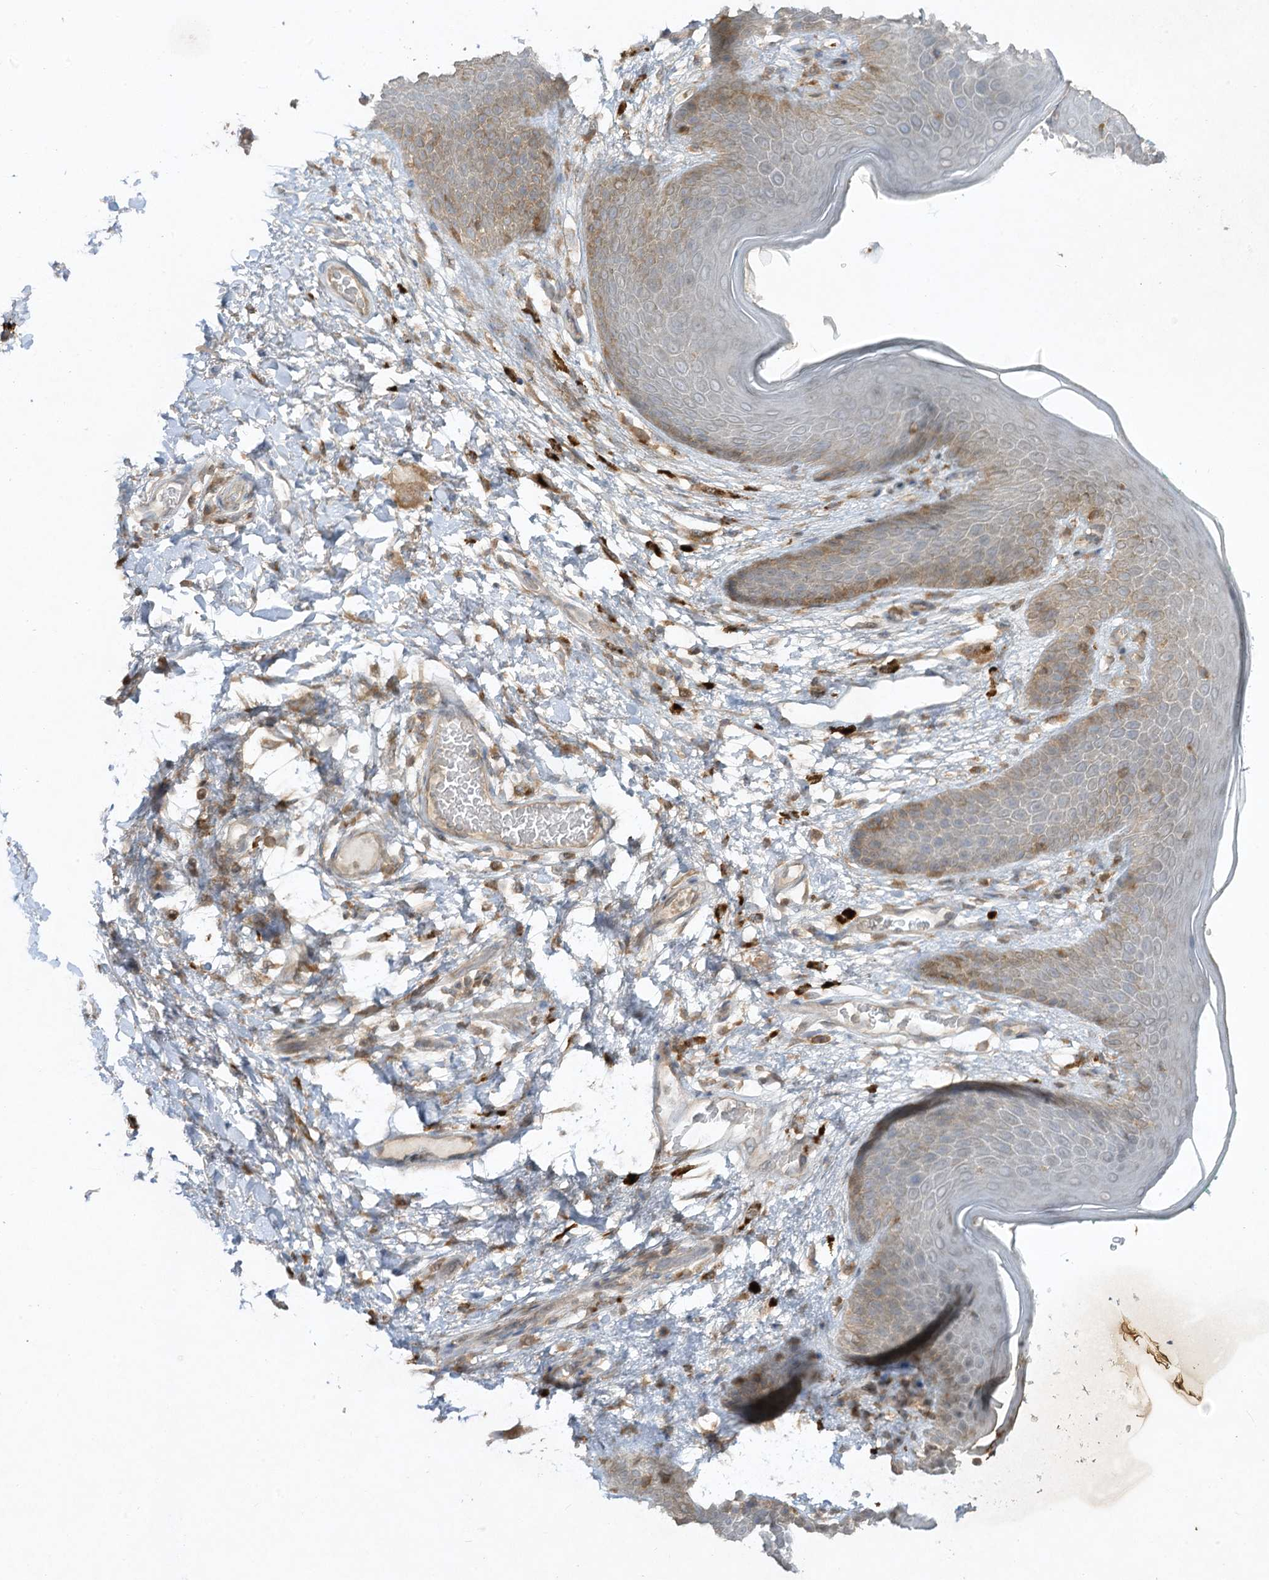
{"staining": {"intensity": "moderate", "quantity": "25%-75%", "location": "cytoplasmic/membranous"}, "tissue": "skin", "cell_type": "Epidermal cells", "image_type": "normal", "snomed": [{"axis": "morphology", "description": "Normal tissue, NOS"}, {"axis": "topography", "description": "Anal"}], "caption": "Moderate cytoplasmic/membranous protein staining is identified in about 25%-75% of epidermal cells in skin. (DAB IHC with brightfield microscopy, high magnification).", "gene": "LDAH", "patient": {"sex": "male", "age": 74}}